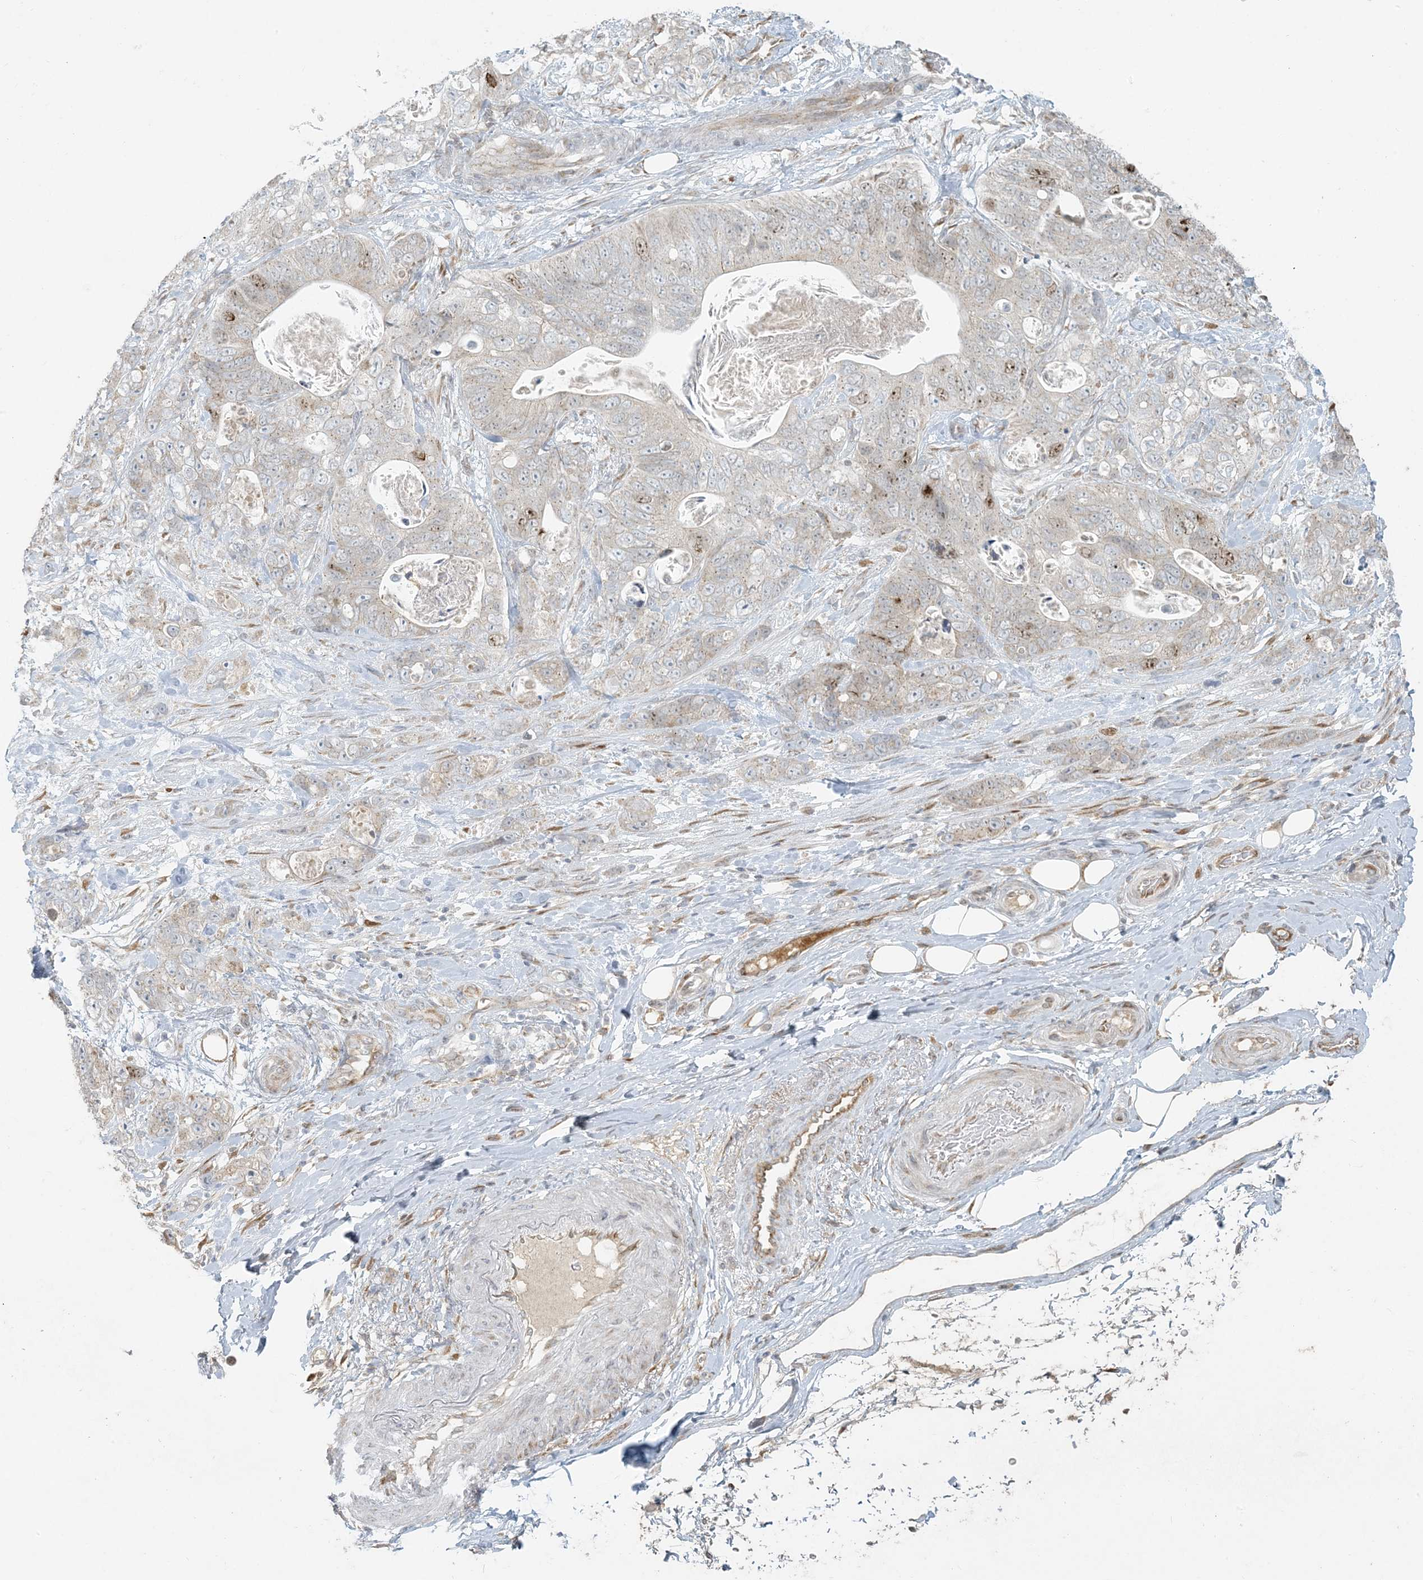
{"staining": {"intensity": "moderate", "quantity": ">75%", "location": "nuclear"}, "tissue": "stomach cancer", "cell_type": "Tumor cells", "image_type": "cancer", "snomed": [{"axis": "morphology", "description": "Normal tissue, NOS"}, {"axis": "morphology", "description": "Adenocarcinoma, NOS"}, {"axis": "topography", "description": "Stomach"}], "caption": "Tumor cells display medium levels of moderate nuclear staining in about >75% of cells in adenocarcinoma (stomach). (Stains: DAB (3,3'-diaminobenzidine) in brown, nuclei in blue, Microscopy: brightfield microscopy at high magnification).", "gene": "HACL1", "patient": {"sex": "female", "age": 89}}